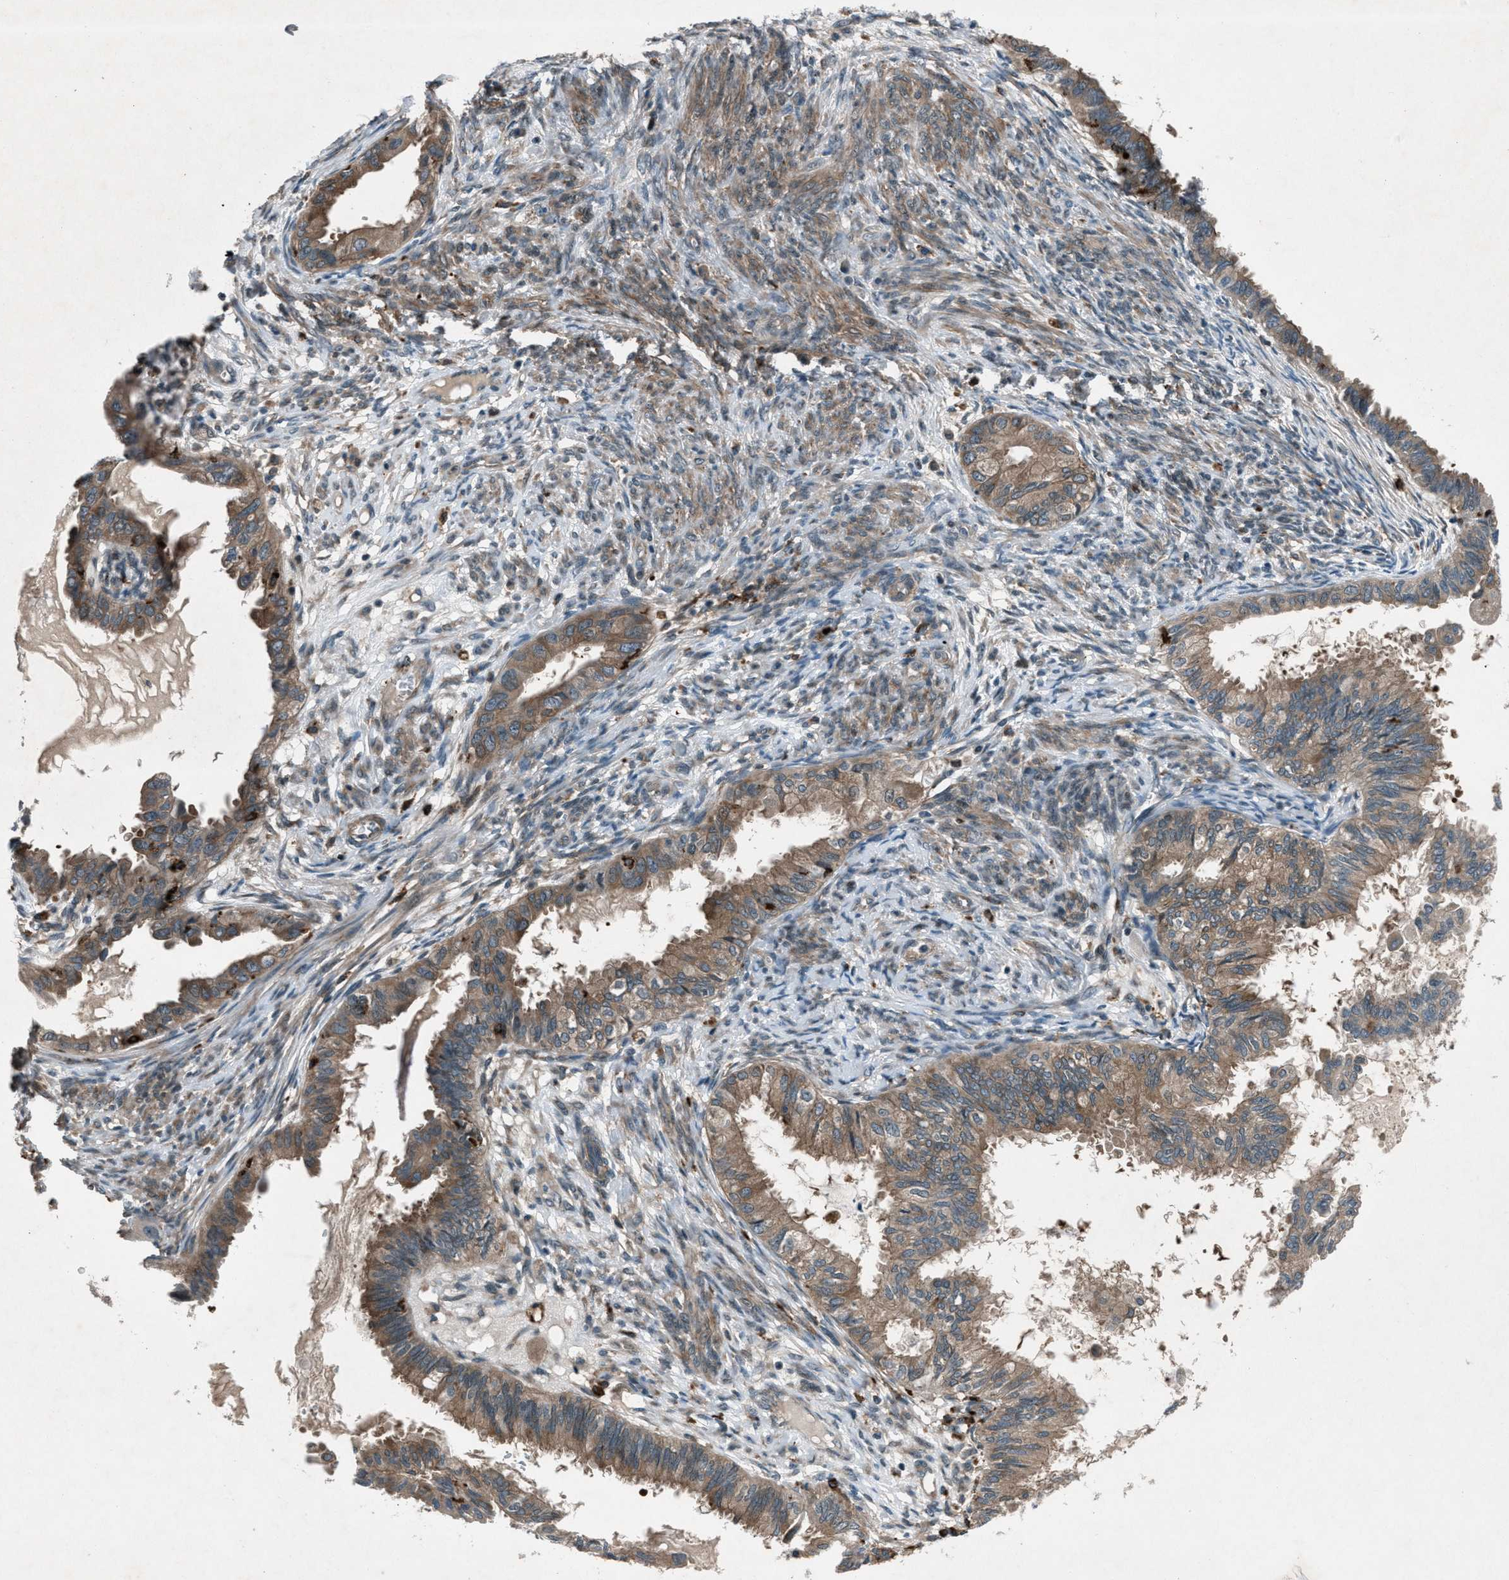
{"staining": {"intensity": "moderate", "quantity": ">75%", "location": "cytoplasmic/membranous"}, "tissue": "cervical cancer", "cell_type": "Tumor cells", "image_type": "cancer", "snomed": [{"axis": "morphology", "description": "Normal tissue, NOS"}, {"axis": "morphology", "description": "Adenocarcinoma, NOS"}, {"axis": "topography", "description": "Cervix"}, {"axis": "topography", "description": "Endometrium"}], "caption": "Protein expression analysis of cervical adenocarcinoma displays moderate cytoplasmic/membranous expression in approximately >75% of tumor cells.", "gene": "EPSTI1", "patient": {"sex": "female", "age": 86}}